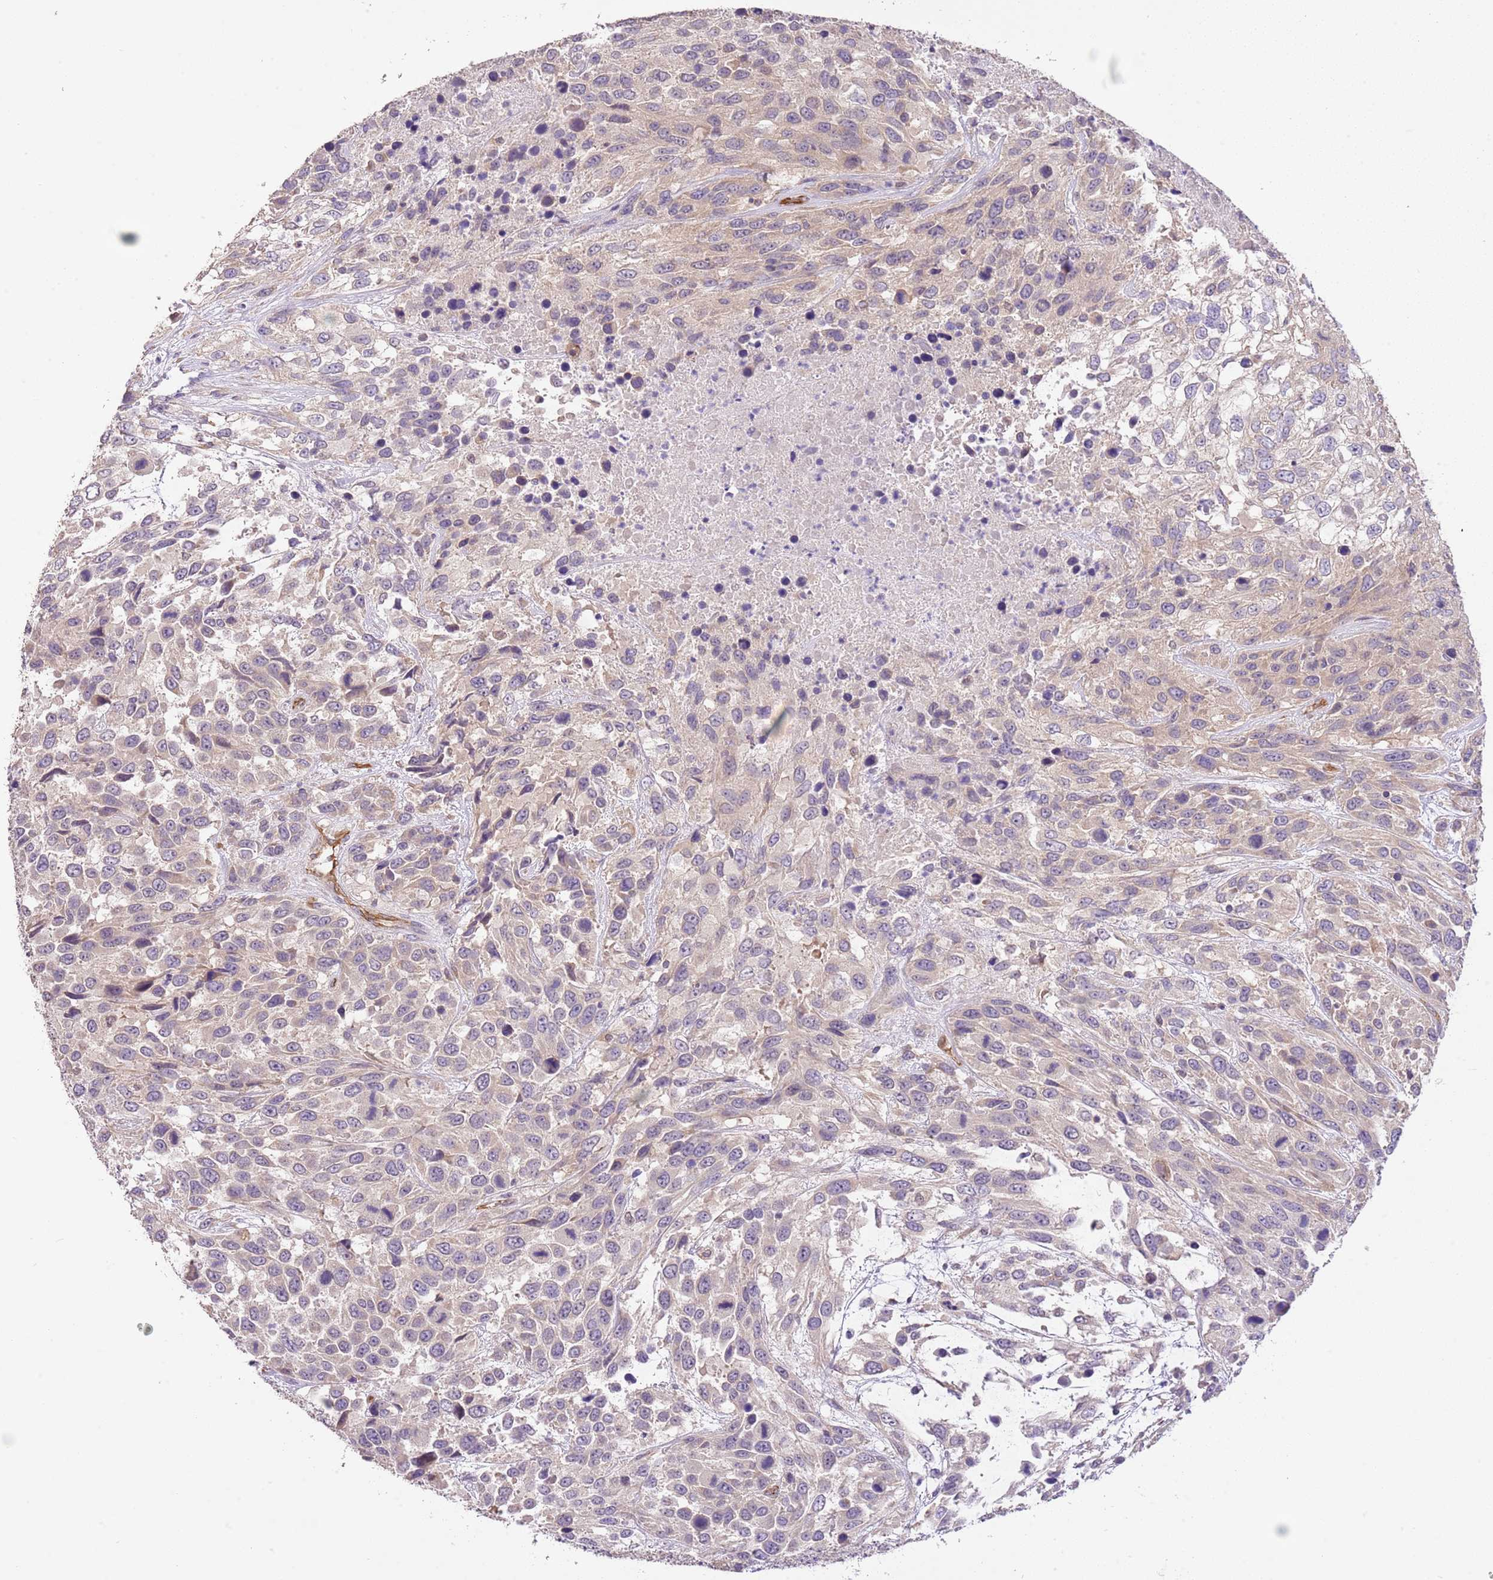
{"staining": {"intensity": "negative", "quantity": "none", "location": "none"}, "tissue": "urothelial cancer", "cell_type": "Tumor cells", "image_type": "cancer", "snomed": [{"axis": "morphology", "description": "Urothelial carcinoma, High grade"}, {"axis": "topography", "description": "Urinary bladder"}], "caption": "Urothelial carcinoma (high-grade) stained for a protein using IHC exhibits no expression tumor cells.", "gene": "DOCK9", "patient": {"sex": "female", "age": 70}}